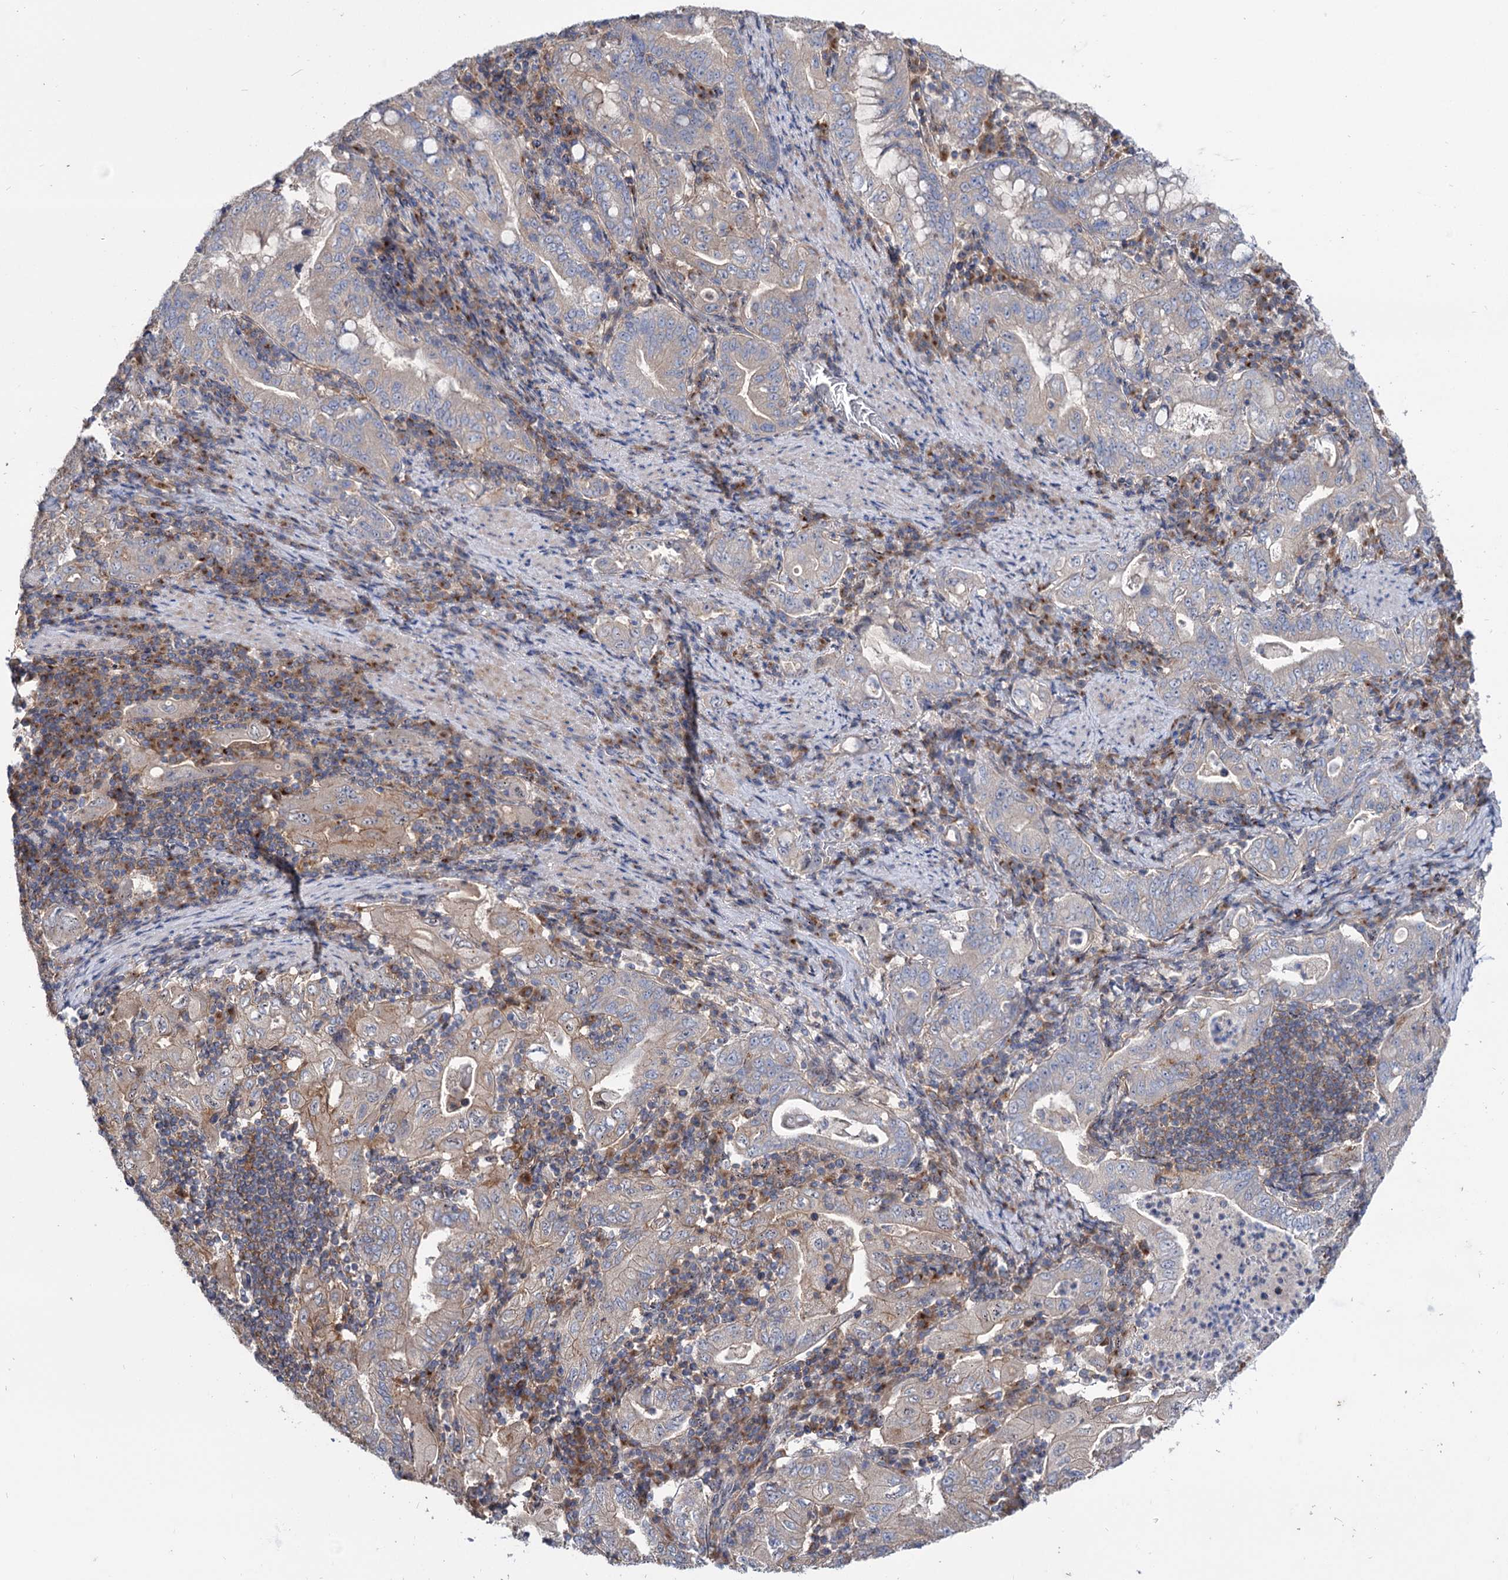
{"staining": {"intensity": "weak", "quantity": "<25%", "location": "cytoplasmic/membranous"}, "tissue": "stomach cancer", "cell_type": "Tumor cells", "image_type": "cancer", "snomed": [{"axis": "morphology", "description": "Normal tissue, NOS"}, {"axis": "morphology", "description": "Adenocarcinoma, NOS"}, {"axis": "topography", "description": "Esophagus"}, {"axis": "topography", "description": "Stomach, upper"}, {"axis": "topography", "description": "Peripheral nerve tissue"}], "caption": "An image of human stomach adenocarcinoma is negative for staining in tumor cells.", "gene": "SEC24A", "patient": {"sex": "male", "age": 62}}